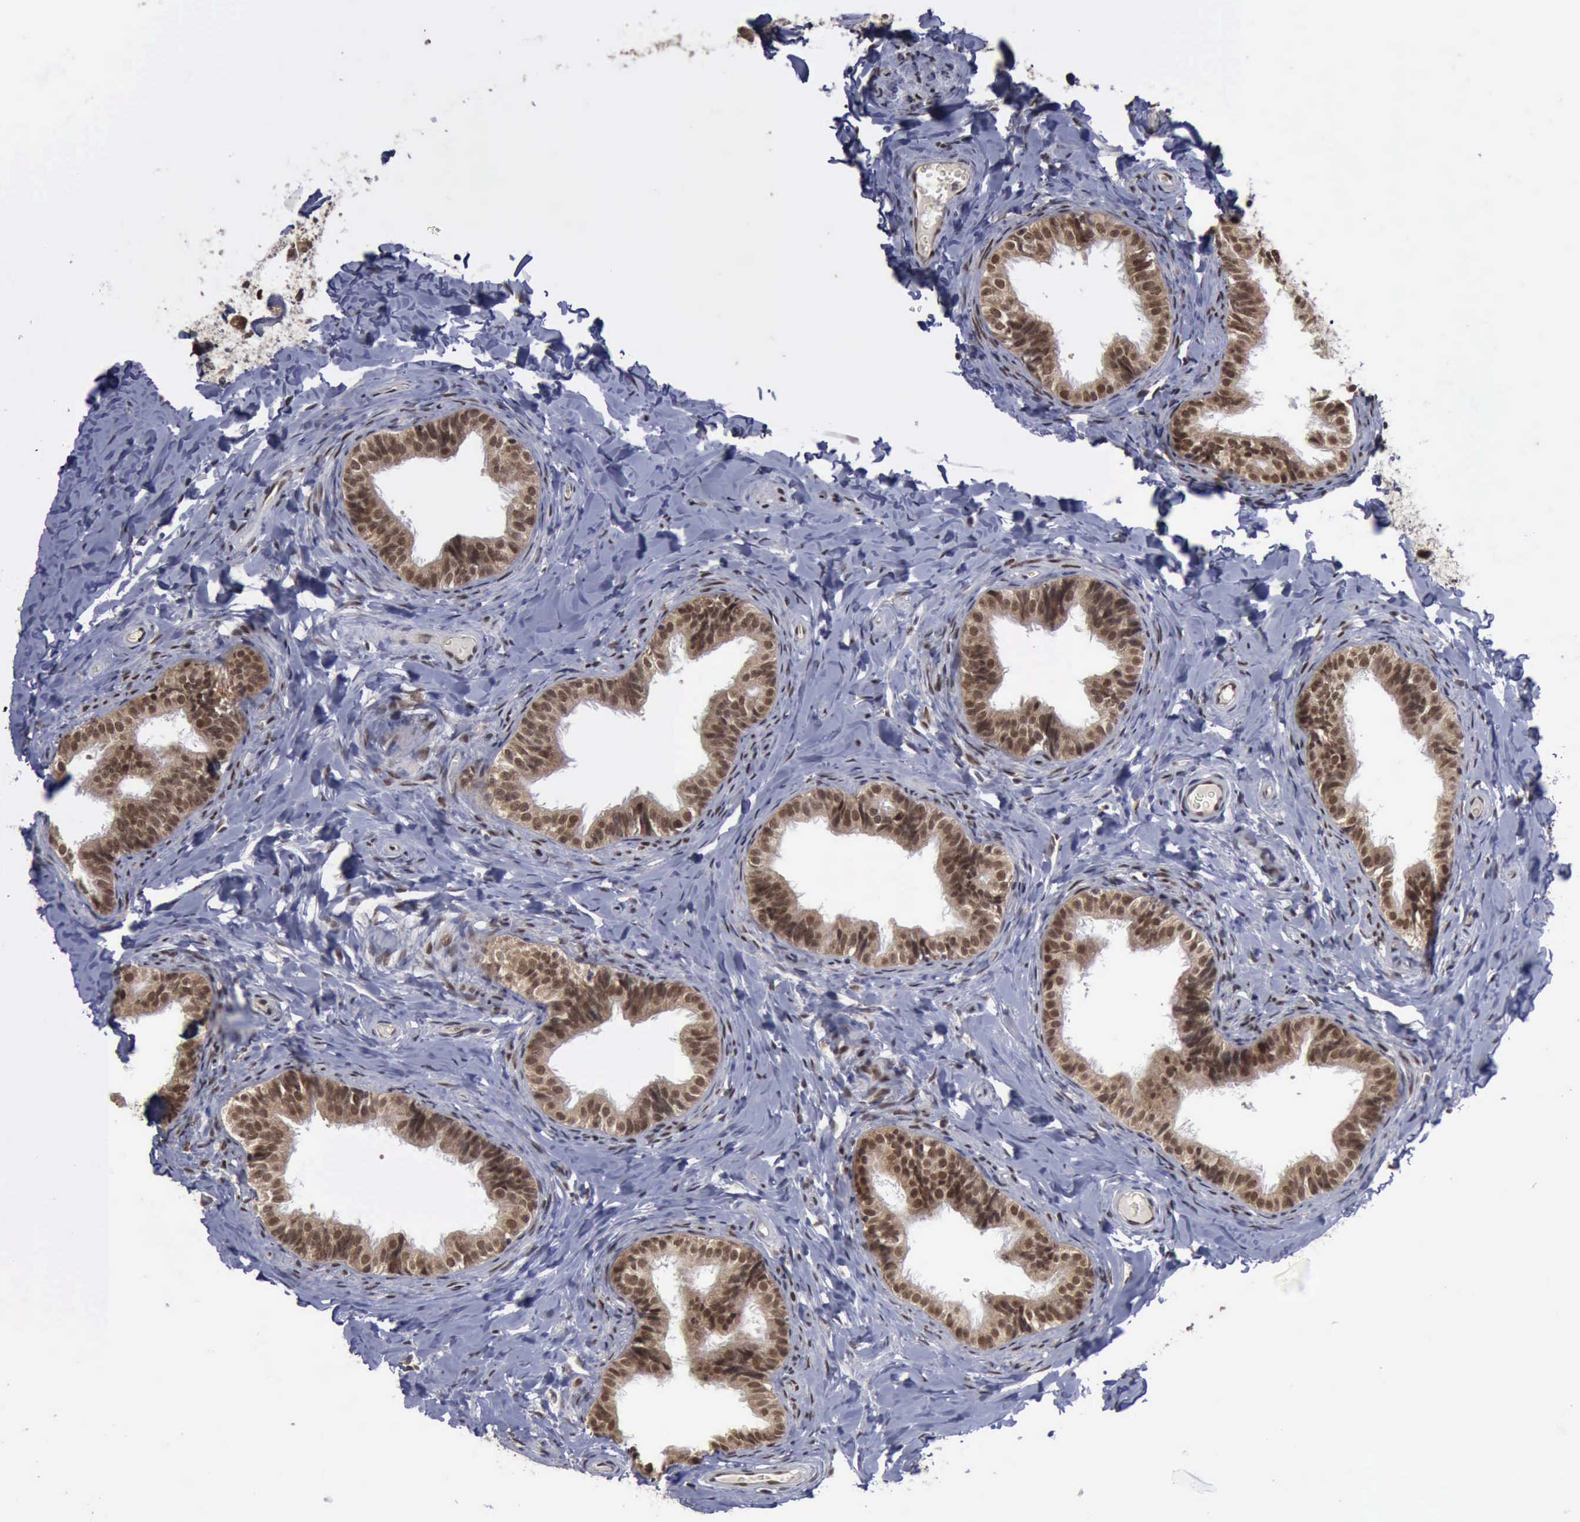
{"staining": {"intensity": "moderate", "quantity": ">75%", "location": "cytoplasmic/membranous,nuclear"}, "tissue": "epididymis", "cell_type": "Glandular cells", "image_type": "normal", "snomed": [{"axis": "morphology", "description": "Normal tissue, NOS"}, {"axis": "topography", "description": "Epididymis"}], "caption": "Glandular cells show medium levels of moderate cytoplasmic/membranous,nuclear expression in about >75% of cells in normal human epididymis.", "gene": "RTCB", "patient": {"sex": "male", "age": 26}}